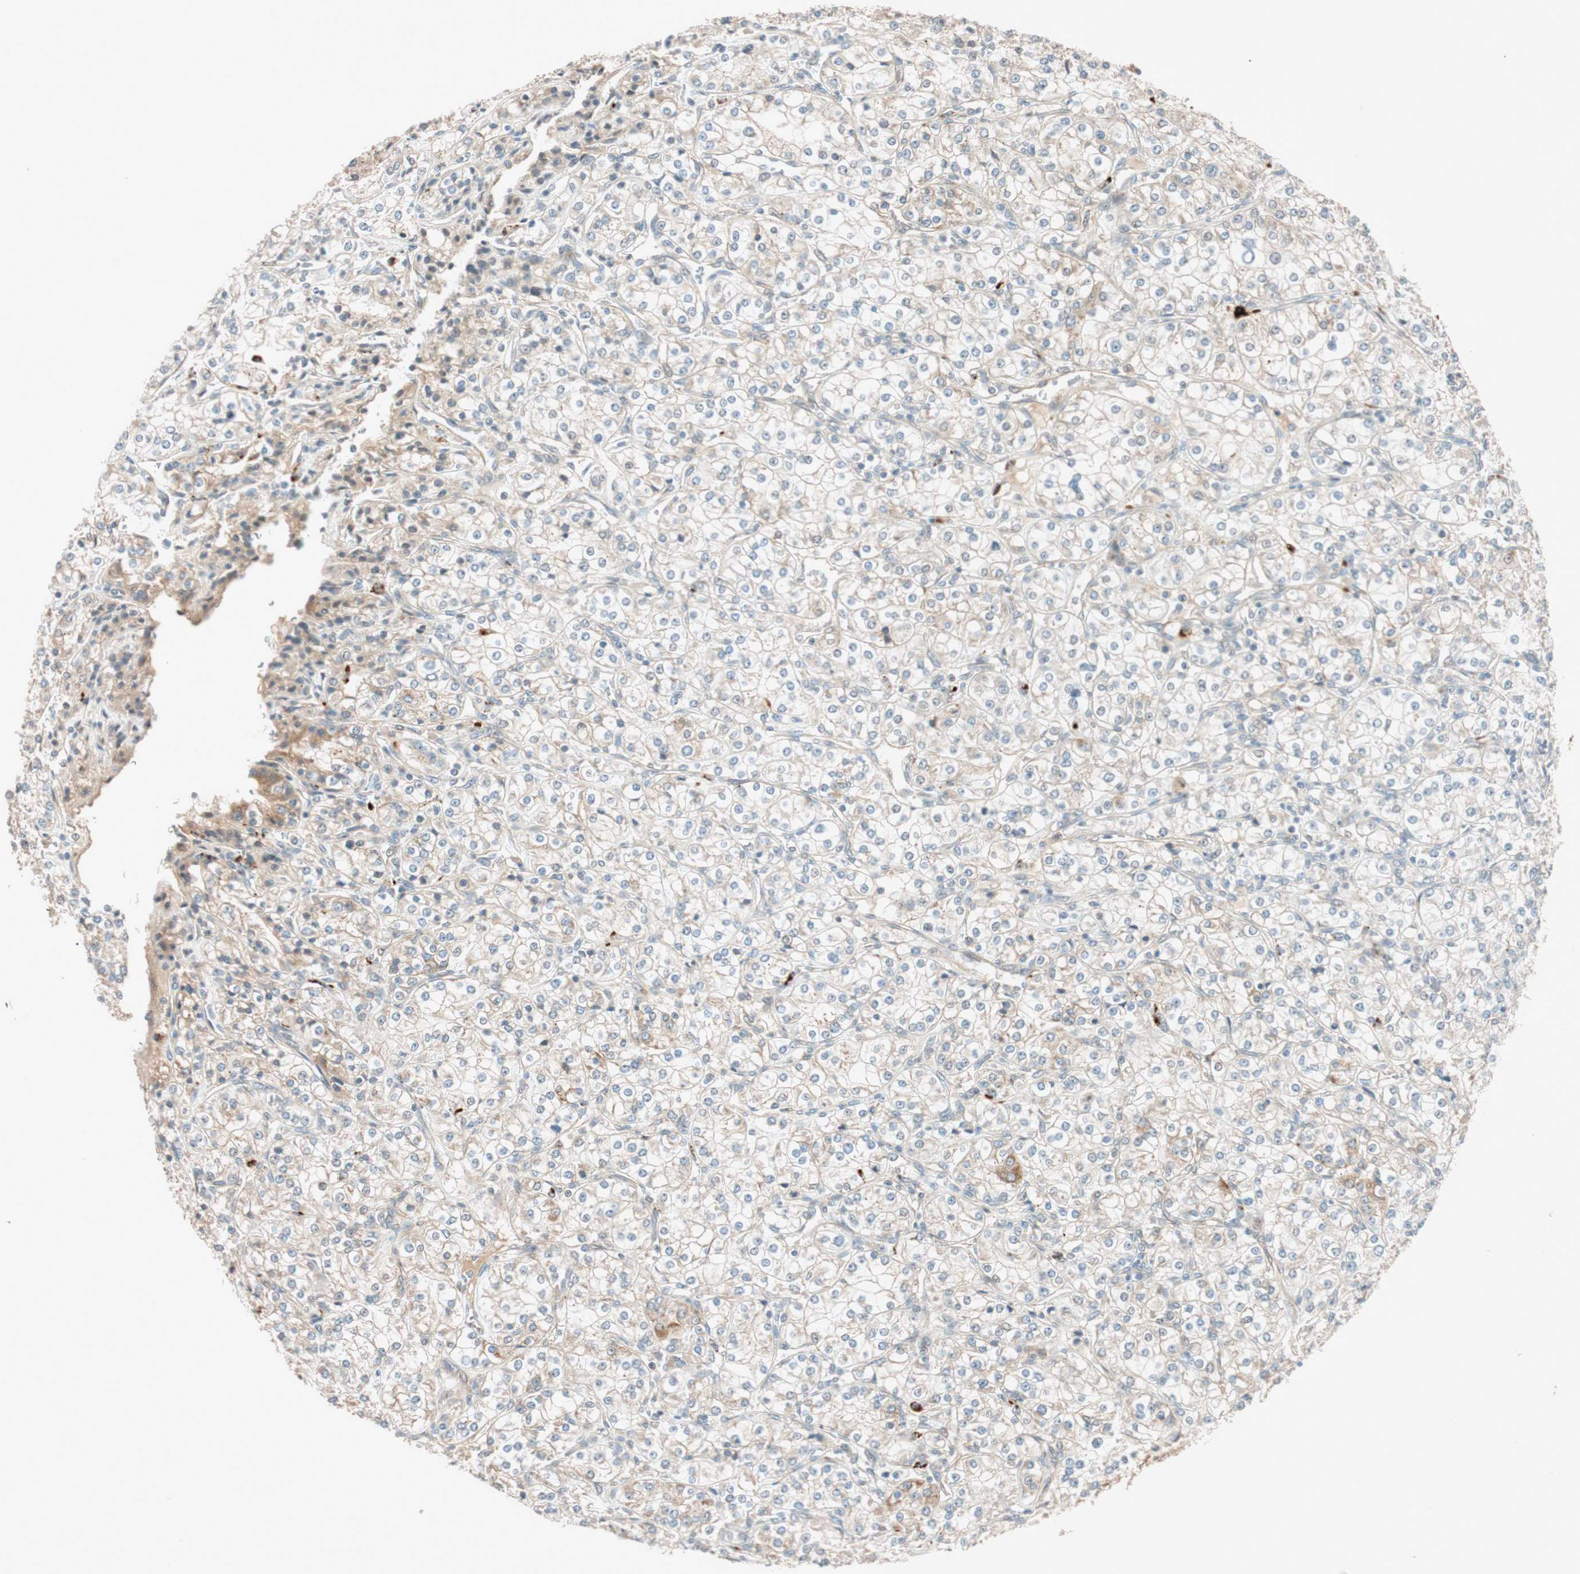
{"staining": {"intensity": "negative", "quantity": "none", "location": "none"}, "tissue": "renal cancer", "cell_type": "Tumor cells", "image_type": "cancer", "snomed": [{"axis": "morphology", "description": "Adenocarcinoma, NOS"}, {"axis": "topography", "description": "Kidney"}], "caption": "An IHC micrograph of renal cancer is shown. There is no staining in tumor cells of renal cancer. (IHC, brightfield microscopy, high magnification).", "gene": "EPHA6", "patient": {"sex": "male", "age": 77}}